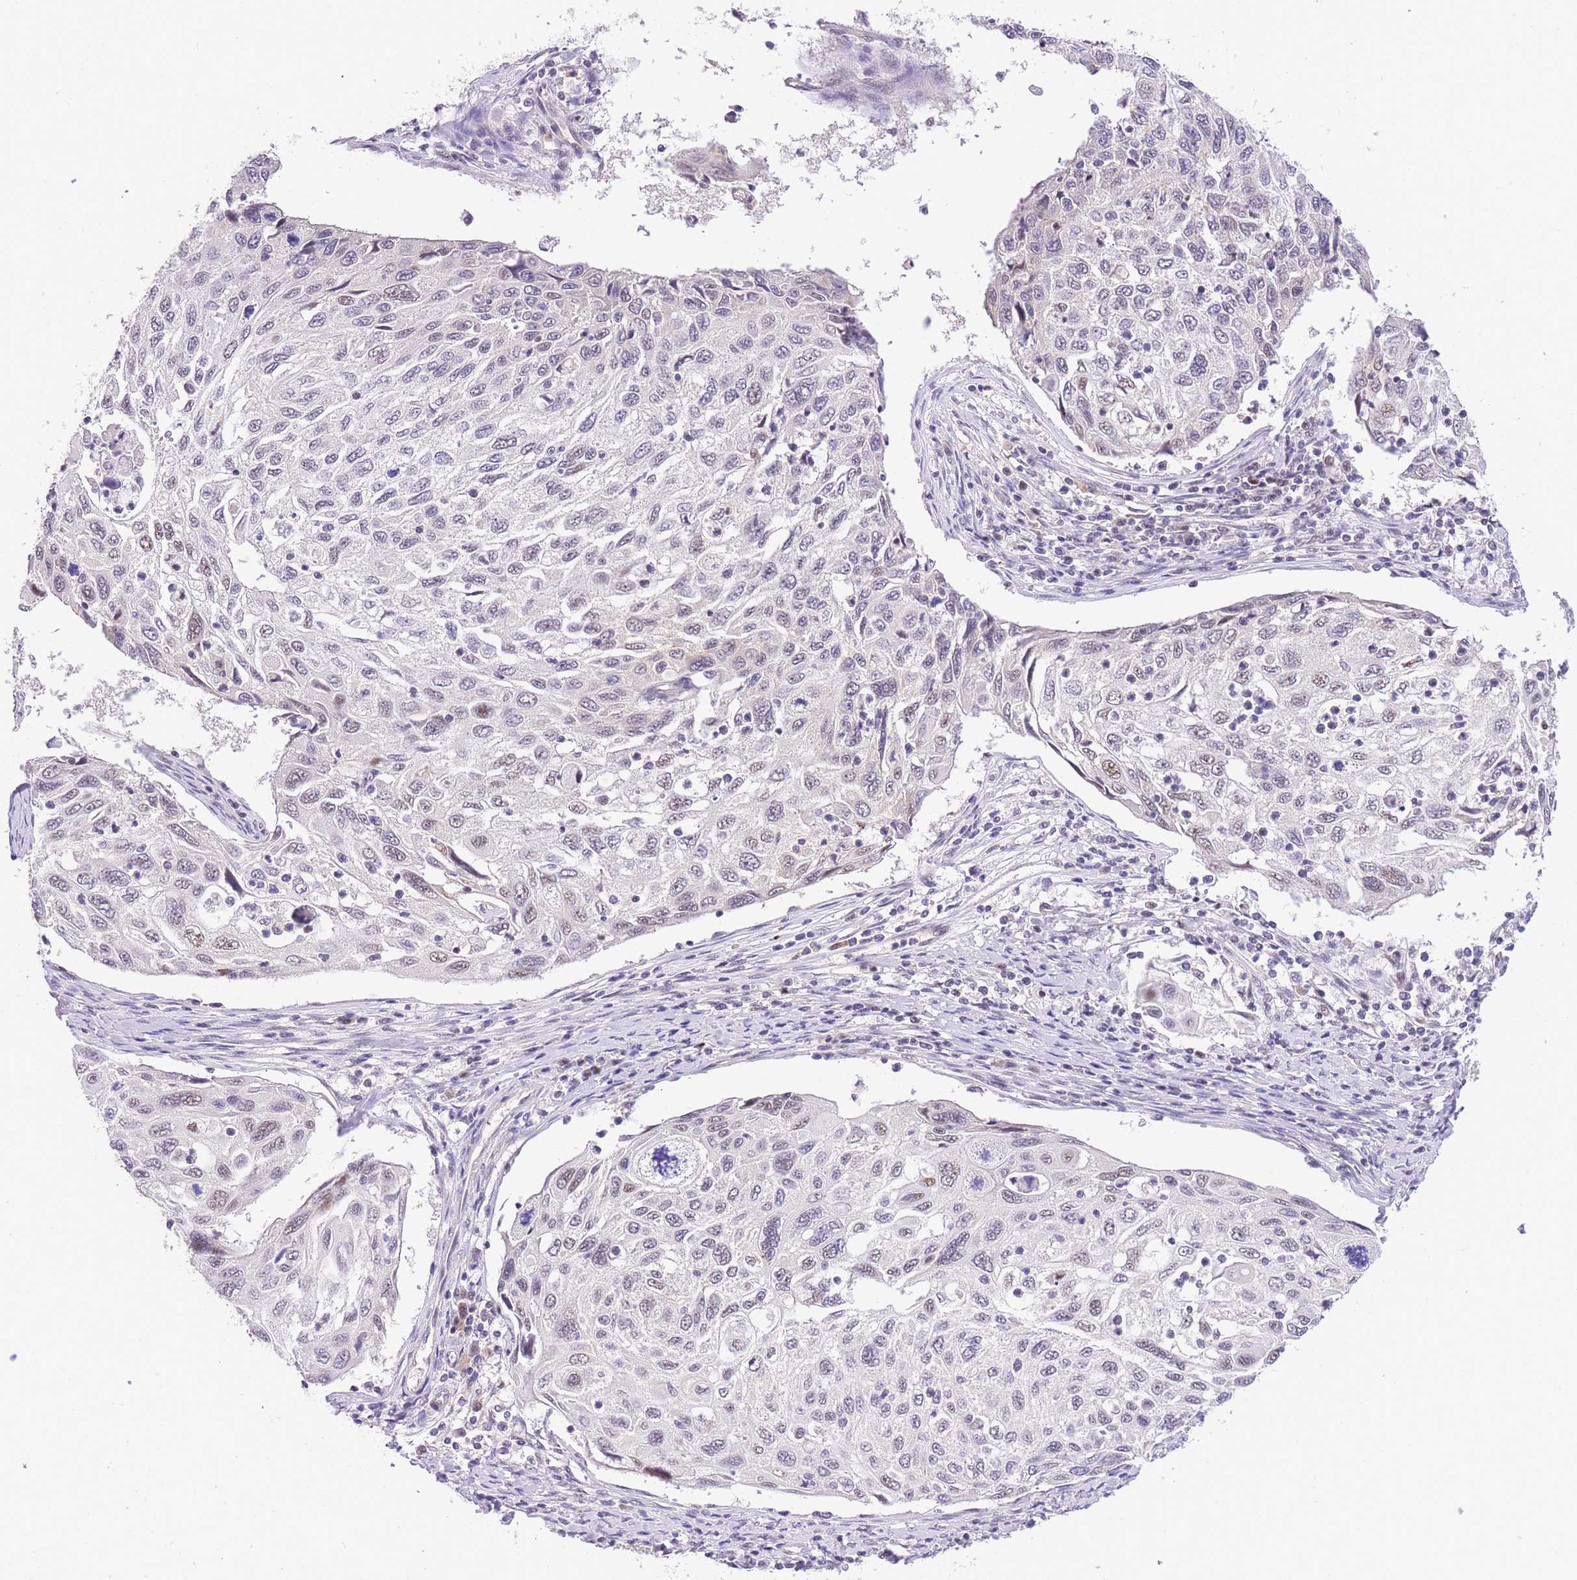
{"staining": {"intensity": "weak", "quantity": "<25%", "location": "nuclear"}, "tissue": "cervical cancer", "cell_type": "Tumor cells", "image_type": "cancer", "snomed": [{"axis": "morphology", "description": "Squamous cell carcinoma, NOS"}, {"axis": "topography", "description": "Cervix"}], "caption": "Protein analysis of cervical cancer shows no significant staining in tumor cells.", "gene": "SLC35F2", "patient": {"sex": "female", "age": 70}}